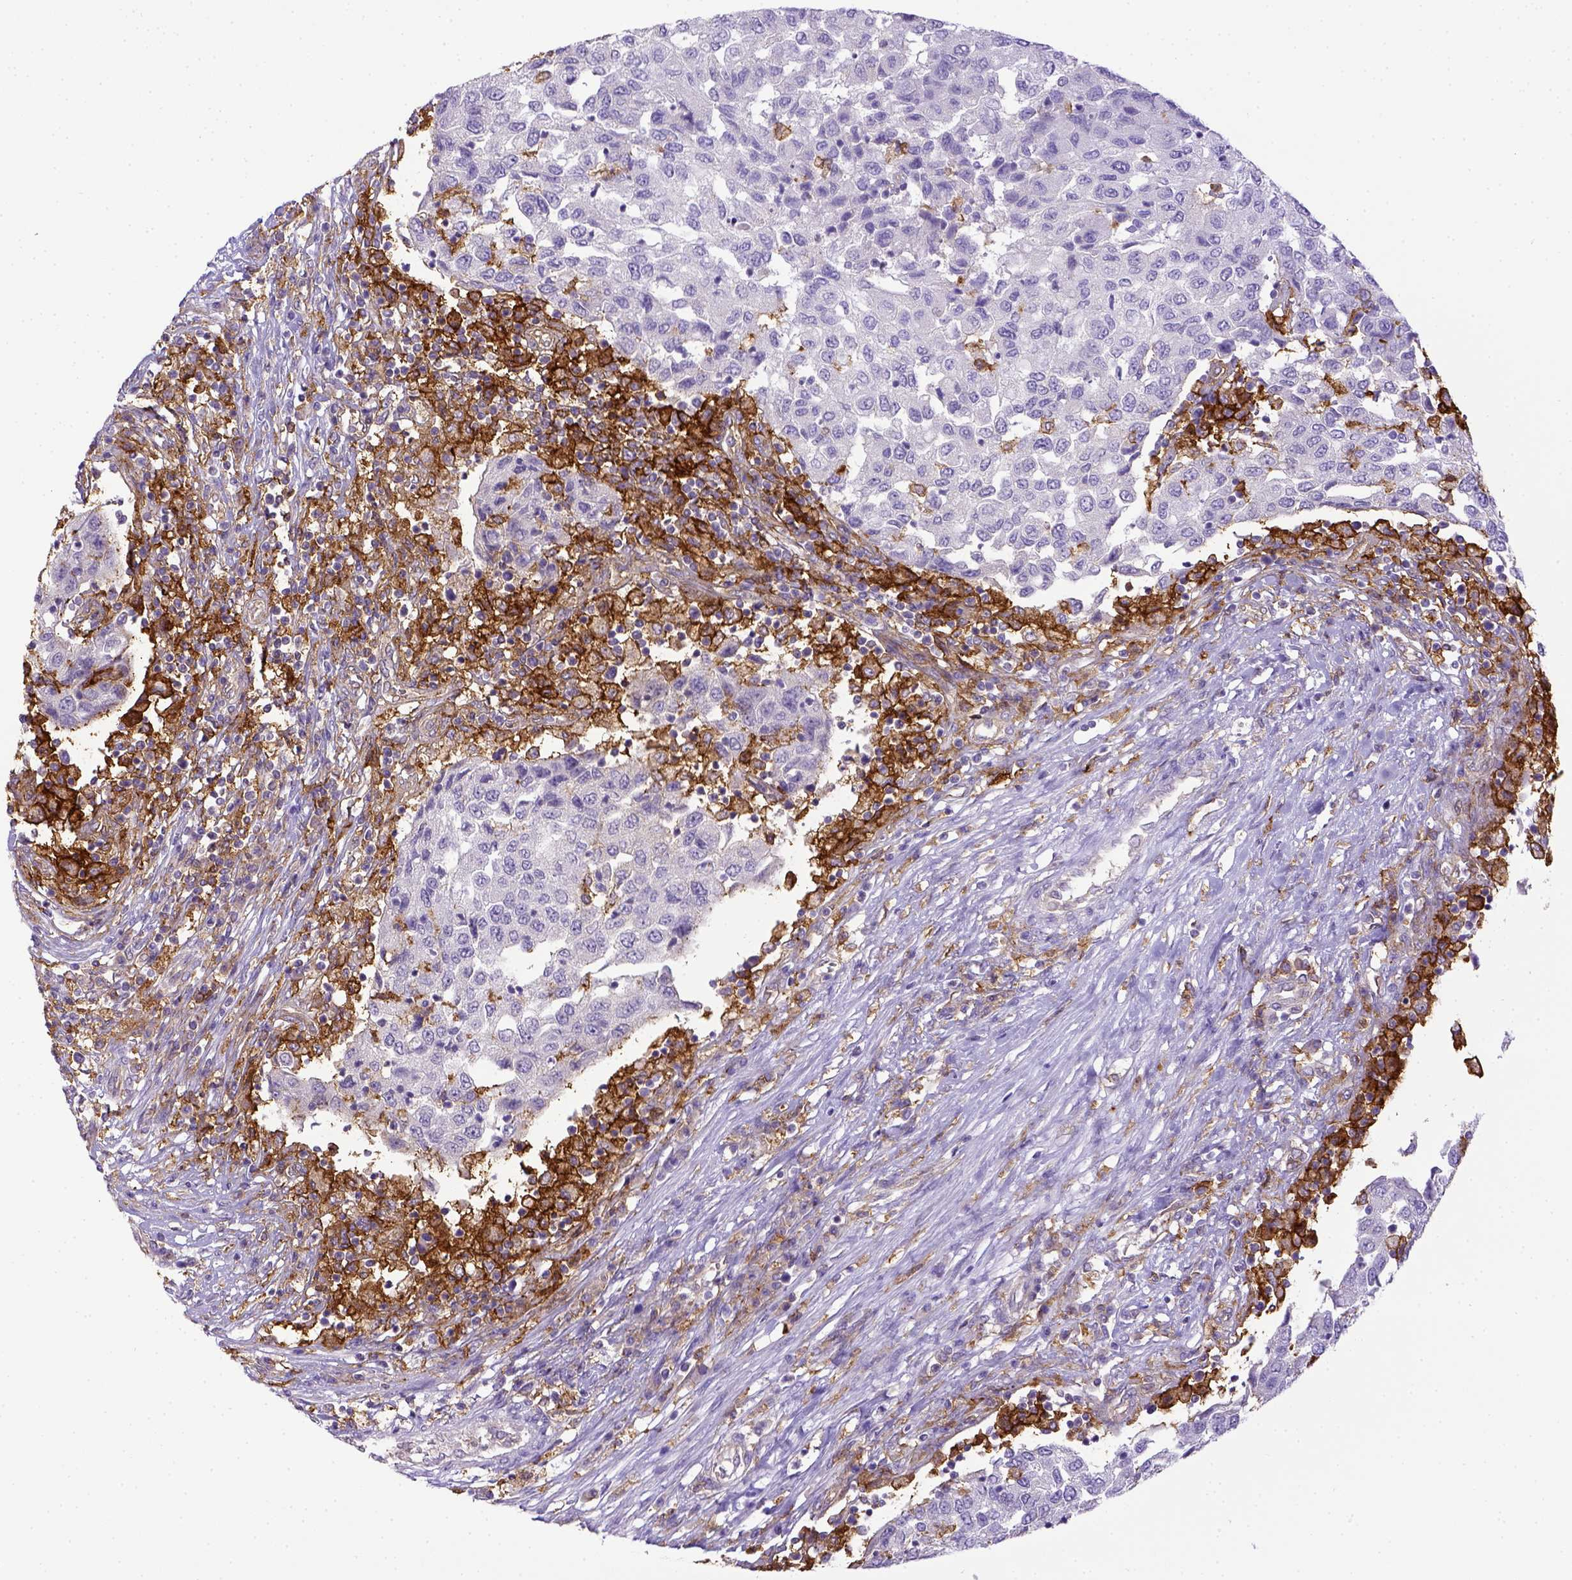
{"staining": {"intensity": "negative", "quantity": "none", "location": "none"}, "tissue": "urothelial cancer", "cell_type": "Tumor cells", "image_type": "cancer", "snomed": [{"axis": "morphology", "description": "Urothelial carcinoma, High grade"}, {"axis": "topography", "description": "Urinary bladder"}], "caption": "This is an immunohistochemistry histopathology image of high-grade urothelial carcinoma. There is no positivity in tumor cells.", "gene": "CD40", "patient": {"sex": "female", "age": 78}}